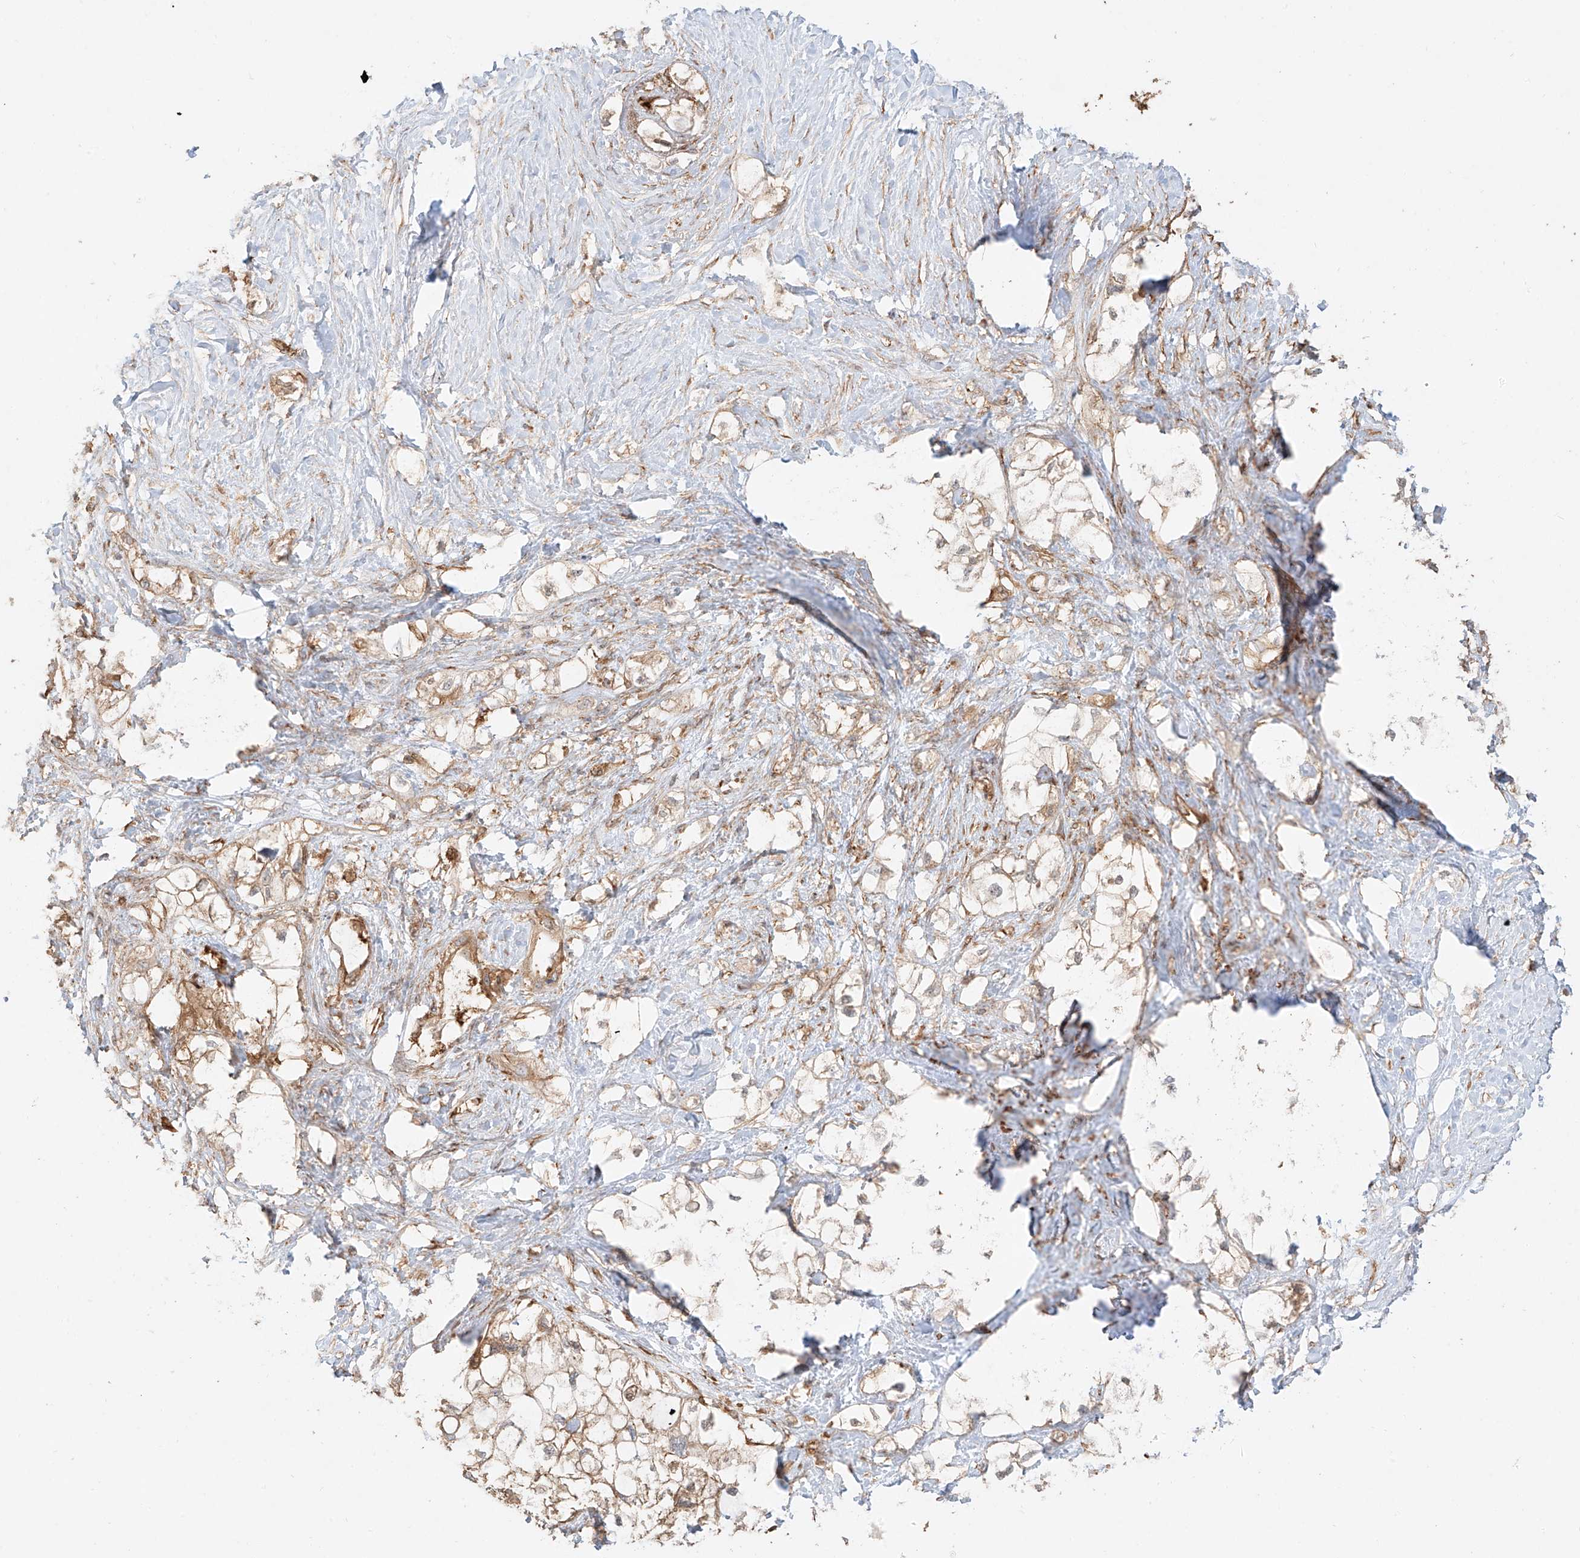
{"staining": {"intensity": "moderate", "quantity": "25%-75%", "location": "cytoplasmic/membranous"}, "tissue": "pancreatic cancer", "cell_type": "Tumor cells", "image_type": "cancer", "snomed": [{"axis": "morphology", "description": "Adenocarcinoma, NOS"}, {"axis": "topography", "description": "Pancreas"}], "caption": "Immunohistochemistry (IHC) of pancreatic cancer reveals medium levels of moderate cytoplasmic/membranous expression in about 25%-75% of tumor cells.", "gene": "SNX9", "patient": {"sex": "male", "age": 70}}